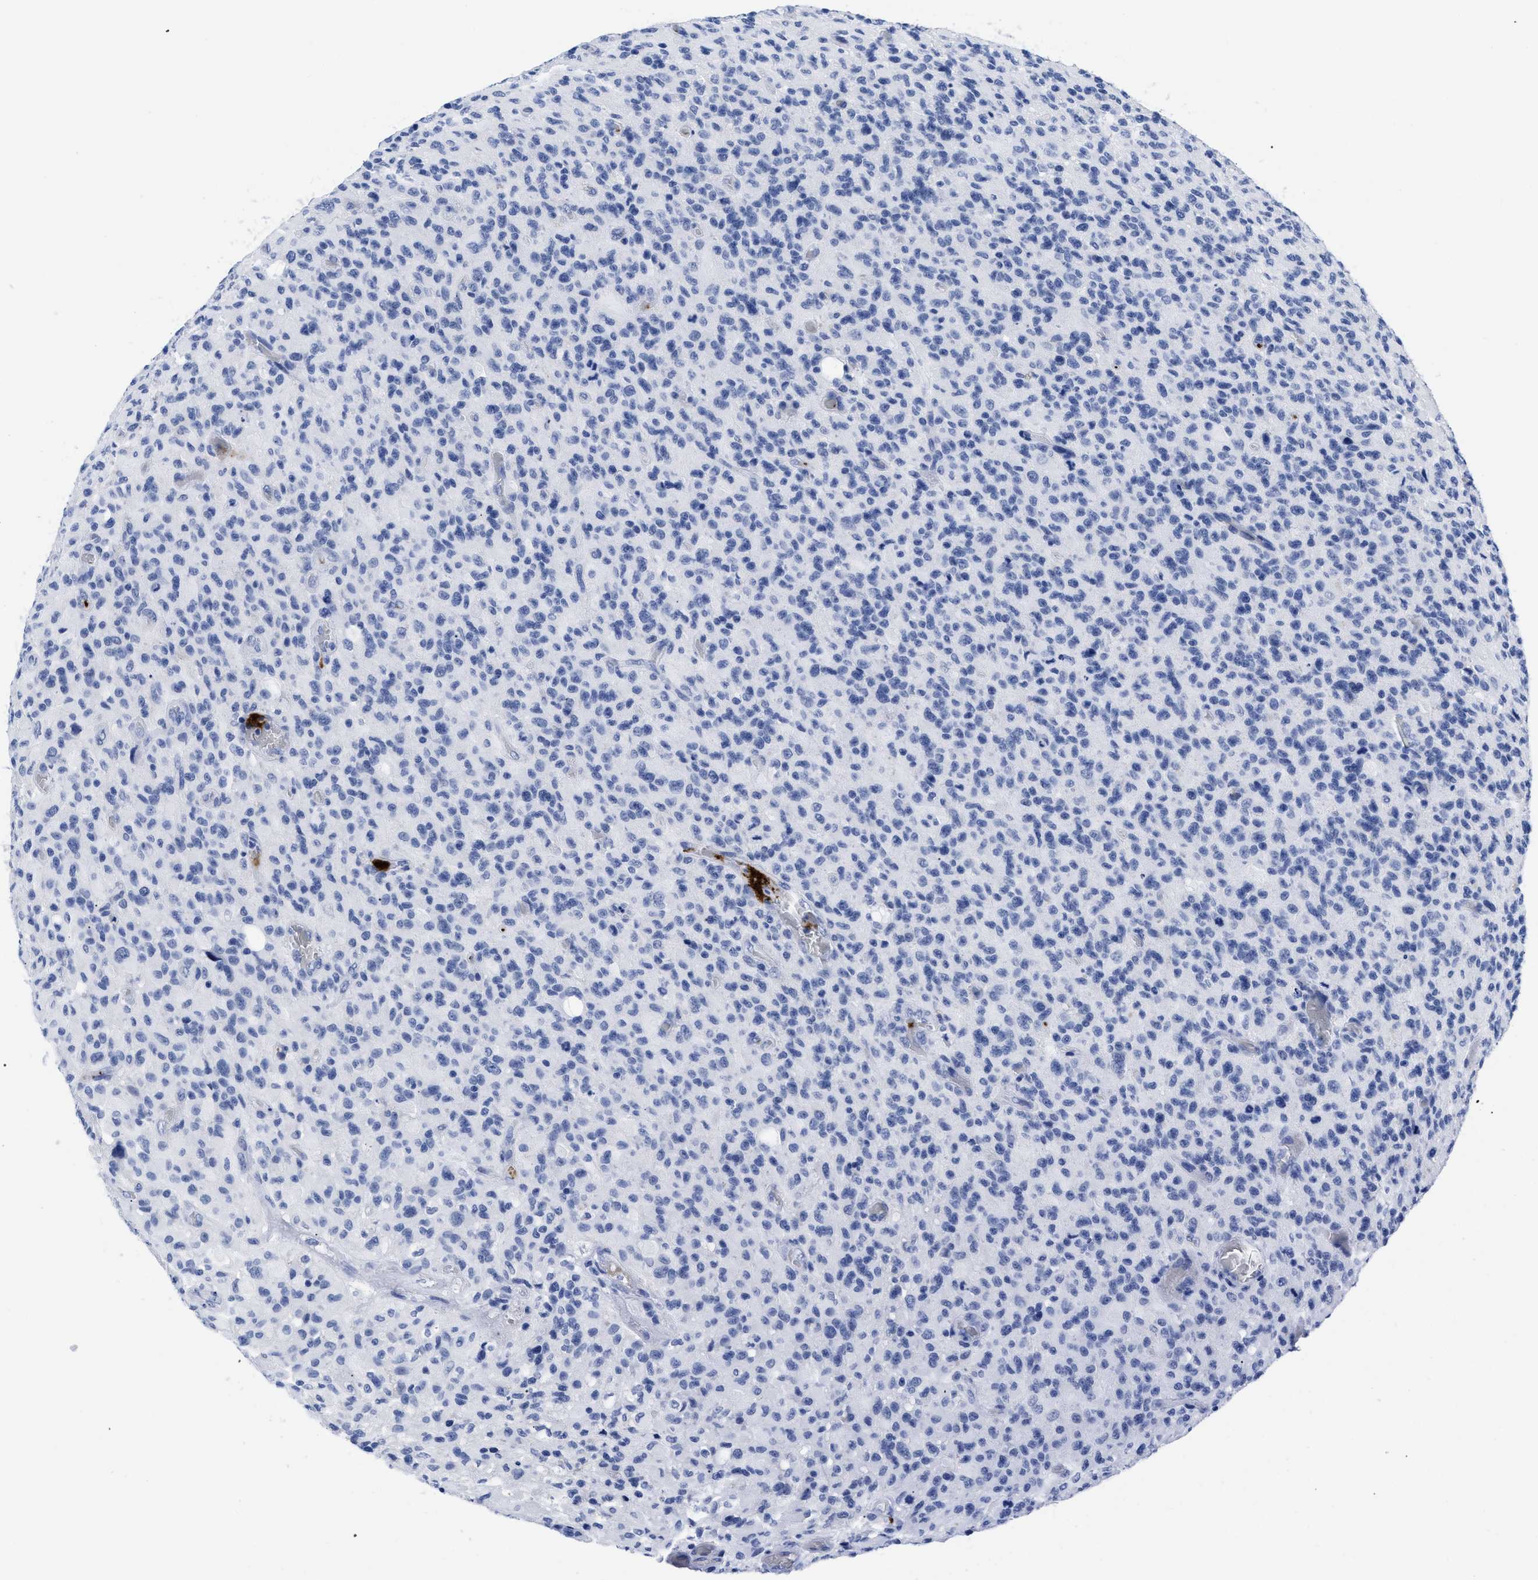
{"staining": {"intensity": "negative", "quantity": "none", "location": "none"}, "tissue": "glioma", "cell_type": "Tumor cells", "image_type": "cancer", "snomed": [{"axis": "morphology", "description": "Glioma, malignant, High grade"}, {"axis": "topography", "description": "Brain"}], "caption": "Tumor cells show no significant protein positivity in glioma.", "gene": "TREML1", "patient": {"sex": "male", "age": 71}}